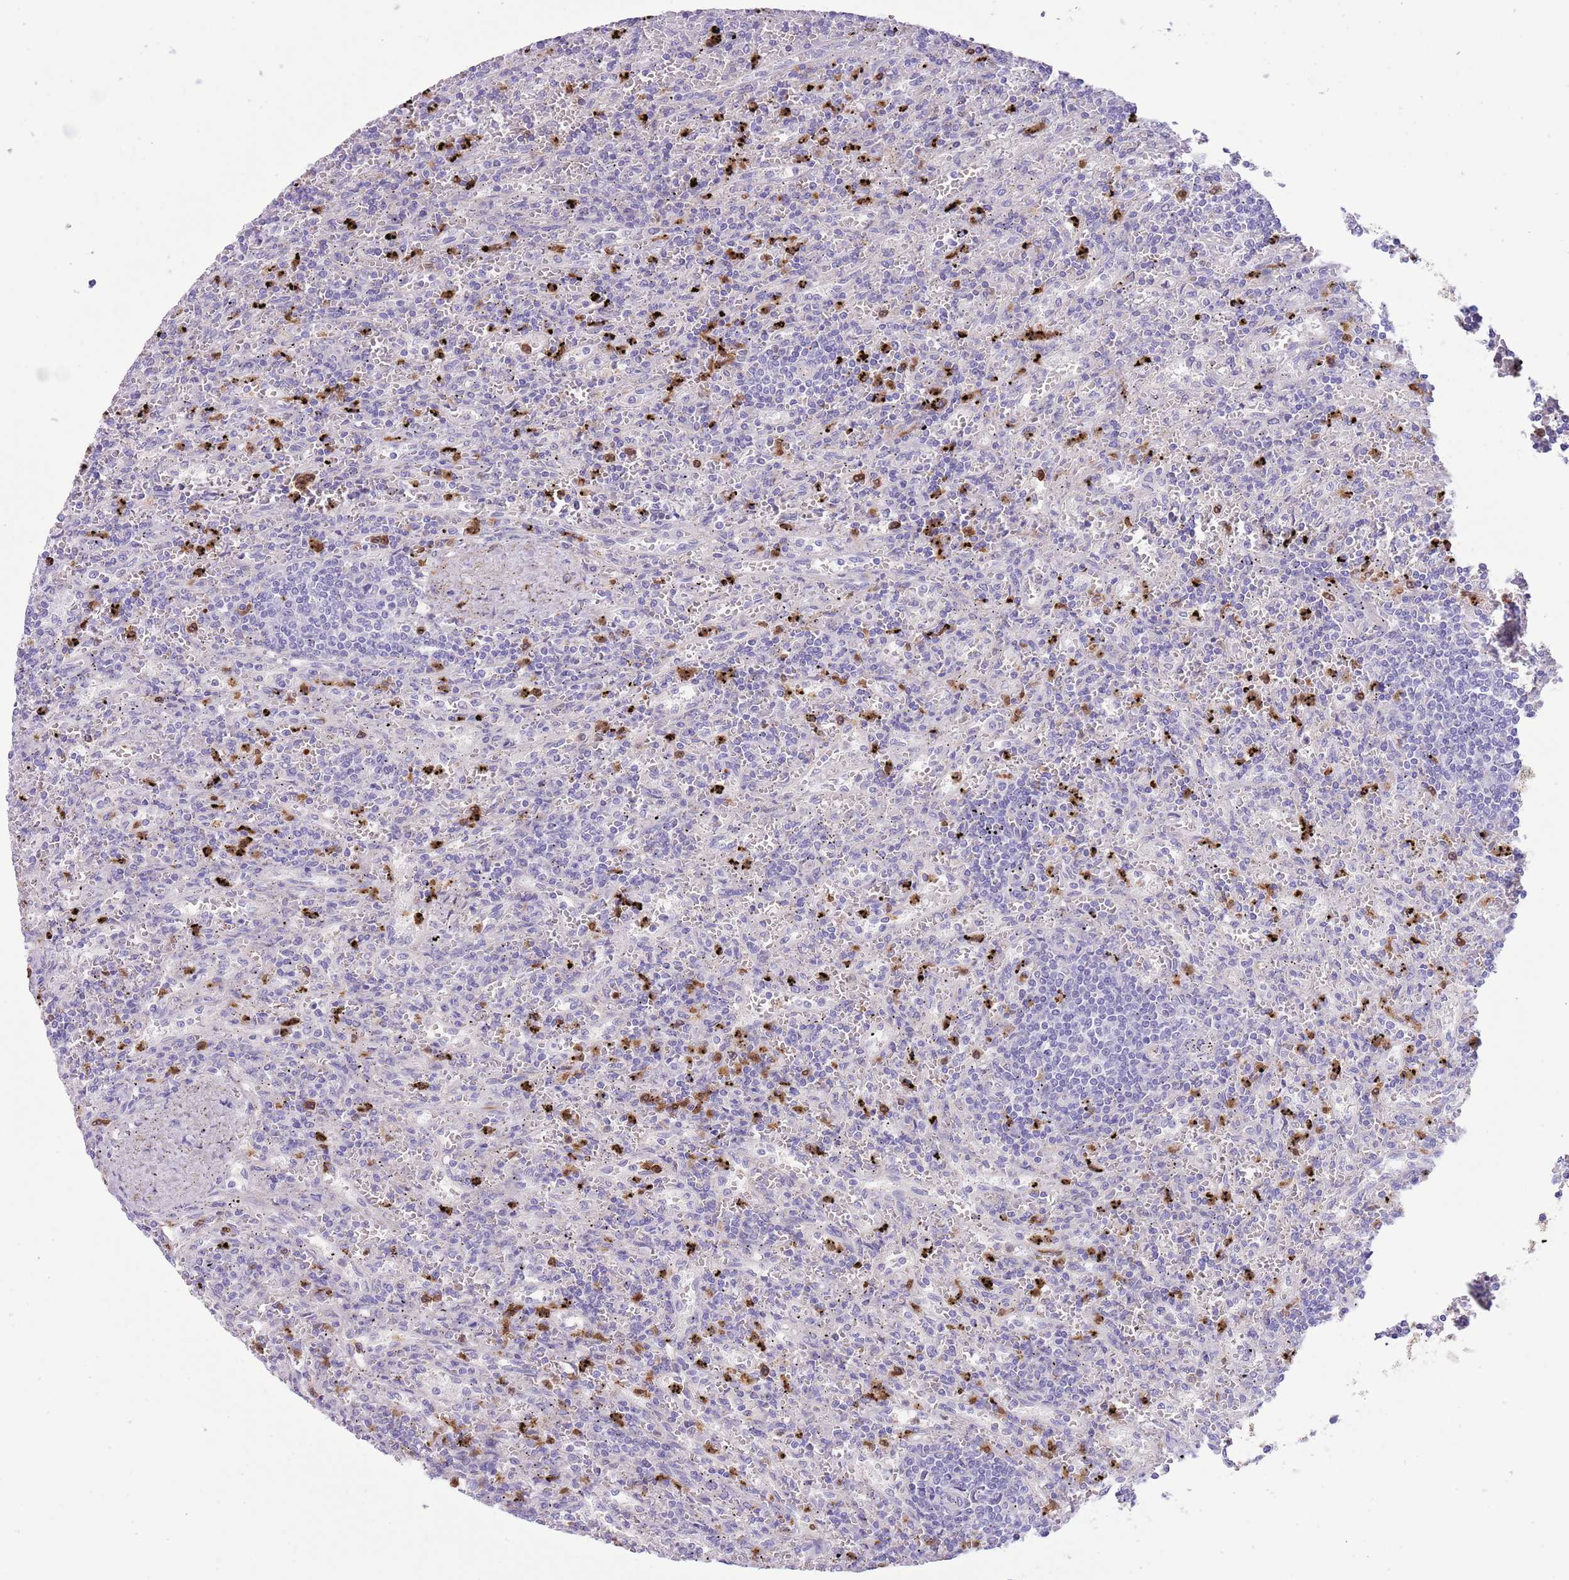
{"staining": {"intensity": "negative", "quantity": "none", "location": "none"}, "tissue": "lymphoma", "cell_type": "Tumor cells", "image_type": "cancer", "snomed": [{"axis": "morphology", "description": "Malignant lymphoma, non-Hodgkin's type, Low grade"}, {"axis": "topography", "description": "Spleen"}], "caption": "Immunohistochemistry (IHC) histopathology image of neoplastic tissue: human malignant lymphoma, non-Hodgkin's type (low-grade) stained with DAB shows no significant protein staining in tumor cells.", "gene": "OR6M1", "patient": {"sex": "male", "age": 76}}